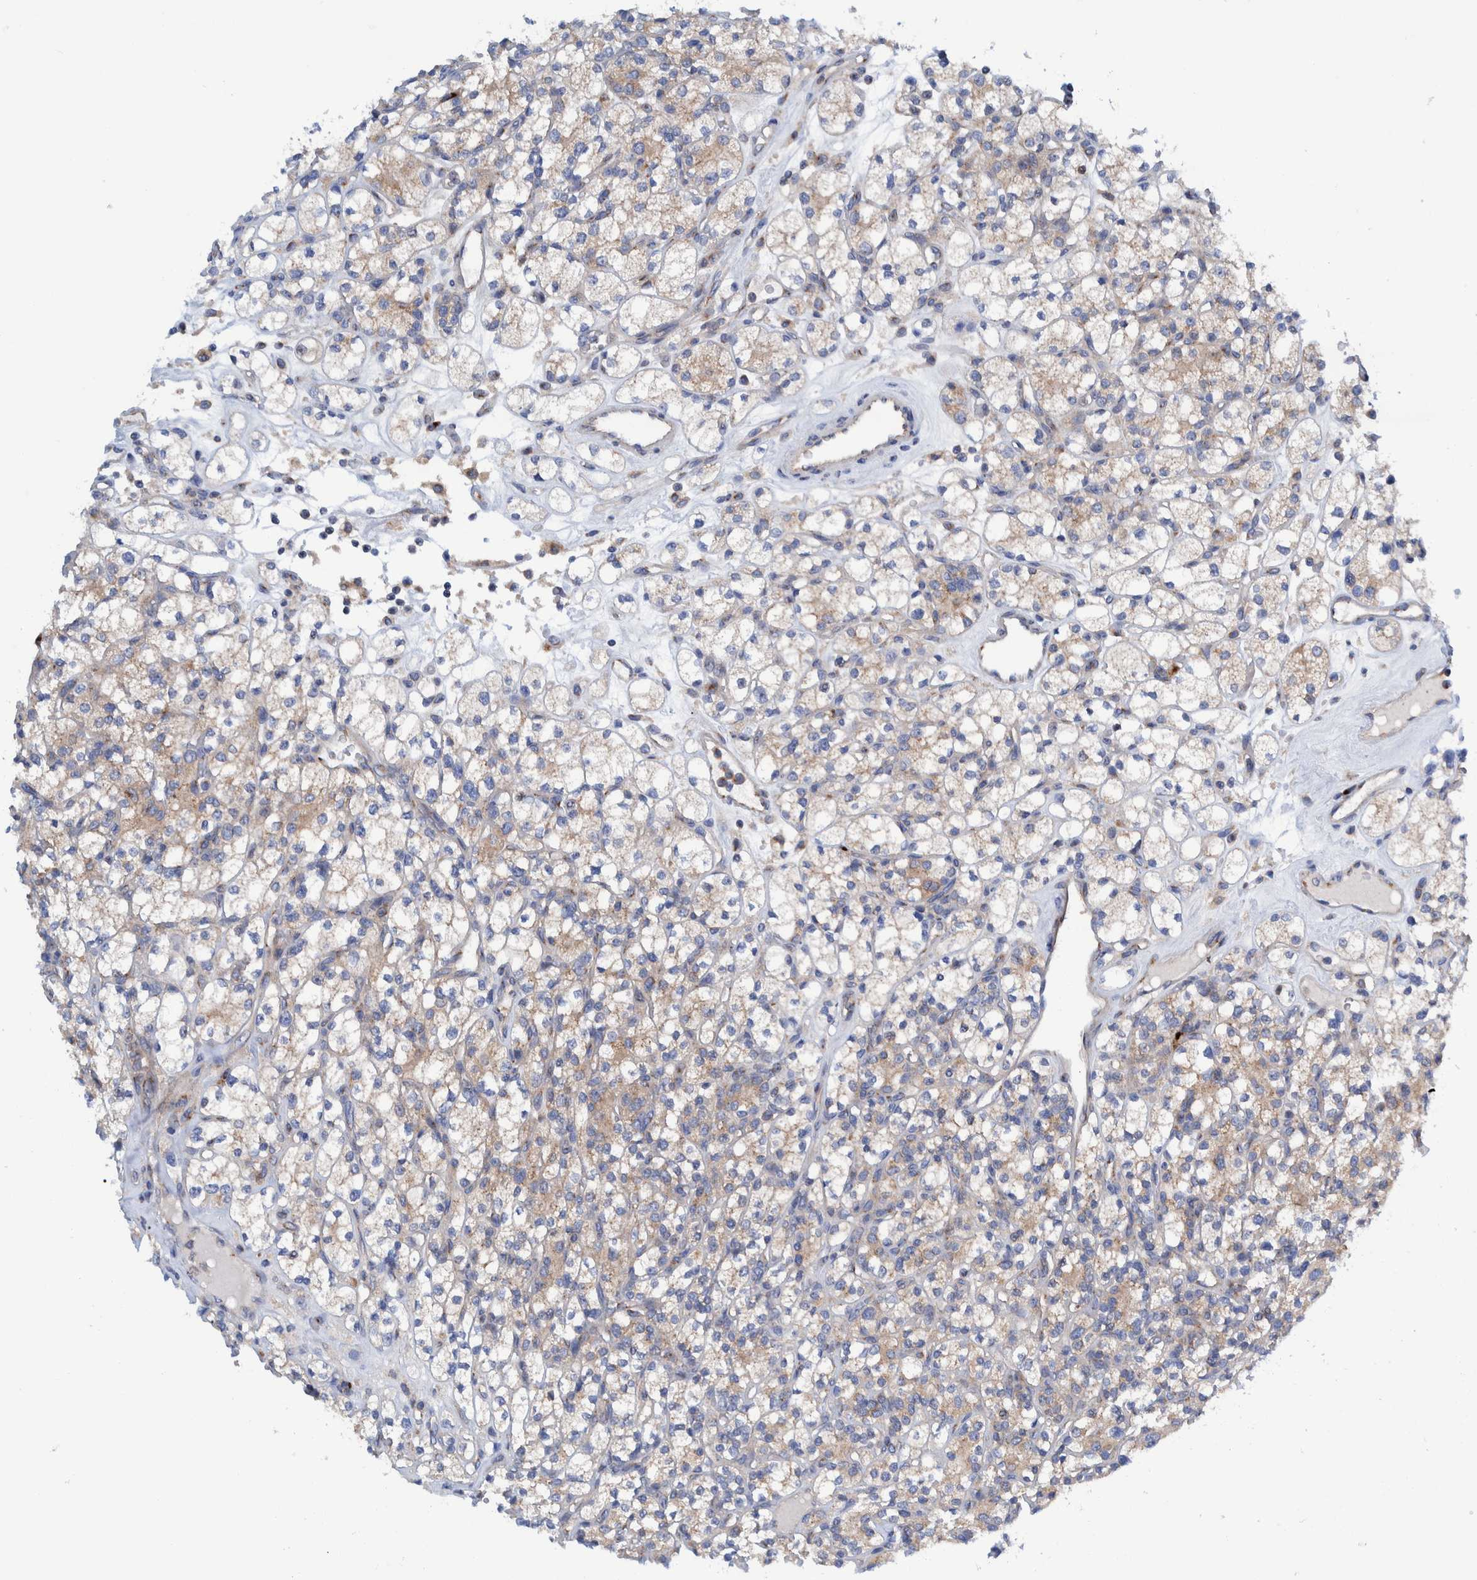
{"staining": {"intensity": "weak", "quantity": "25%-75%", "location": "cytoplasmic/membranous"}, "tissue": "renal cancer", "cell_type": "Tumor cells", "image_type": "cancer", "snomed": [{"axis": "morphology", "description": "Adenocarcinoma, NOS"}, {"axis": "topography", "description": "Kidney"}], "caption": "Protein staining demonstrates weak cytoplasmic/membranous positivity in about 25%-75% of tumor cells in adenocarcinoma (renal).", "gene": "TRIM58", "patient": {"sex": "male", "age": 77}}